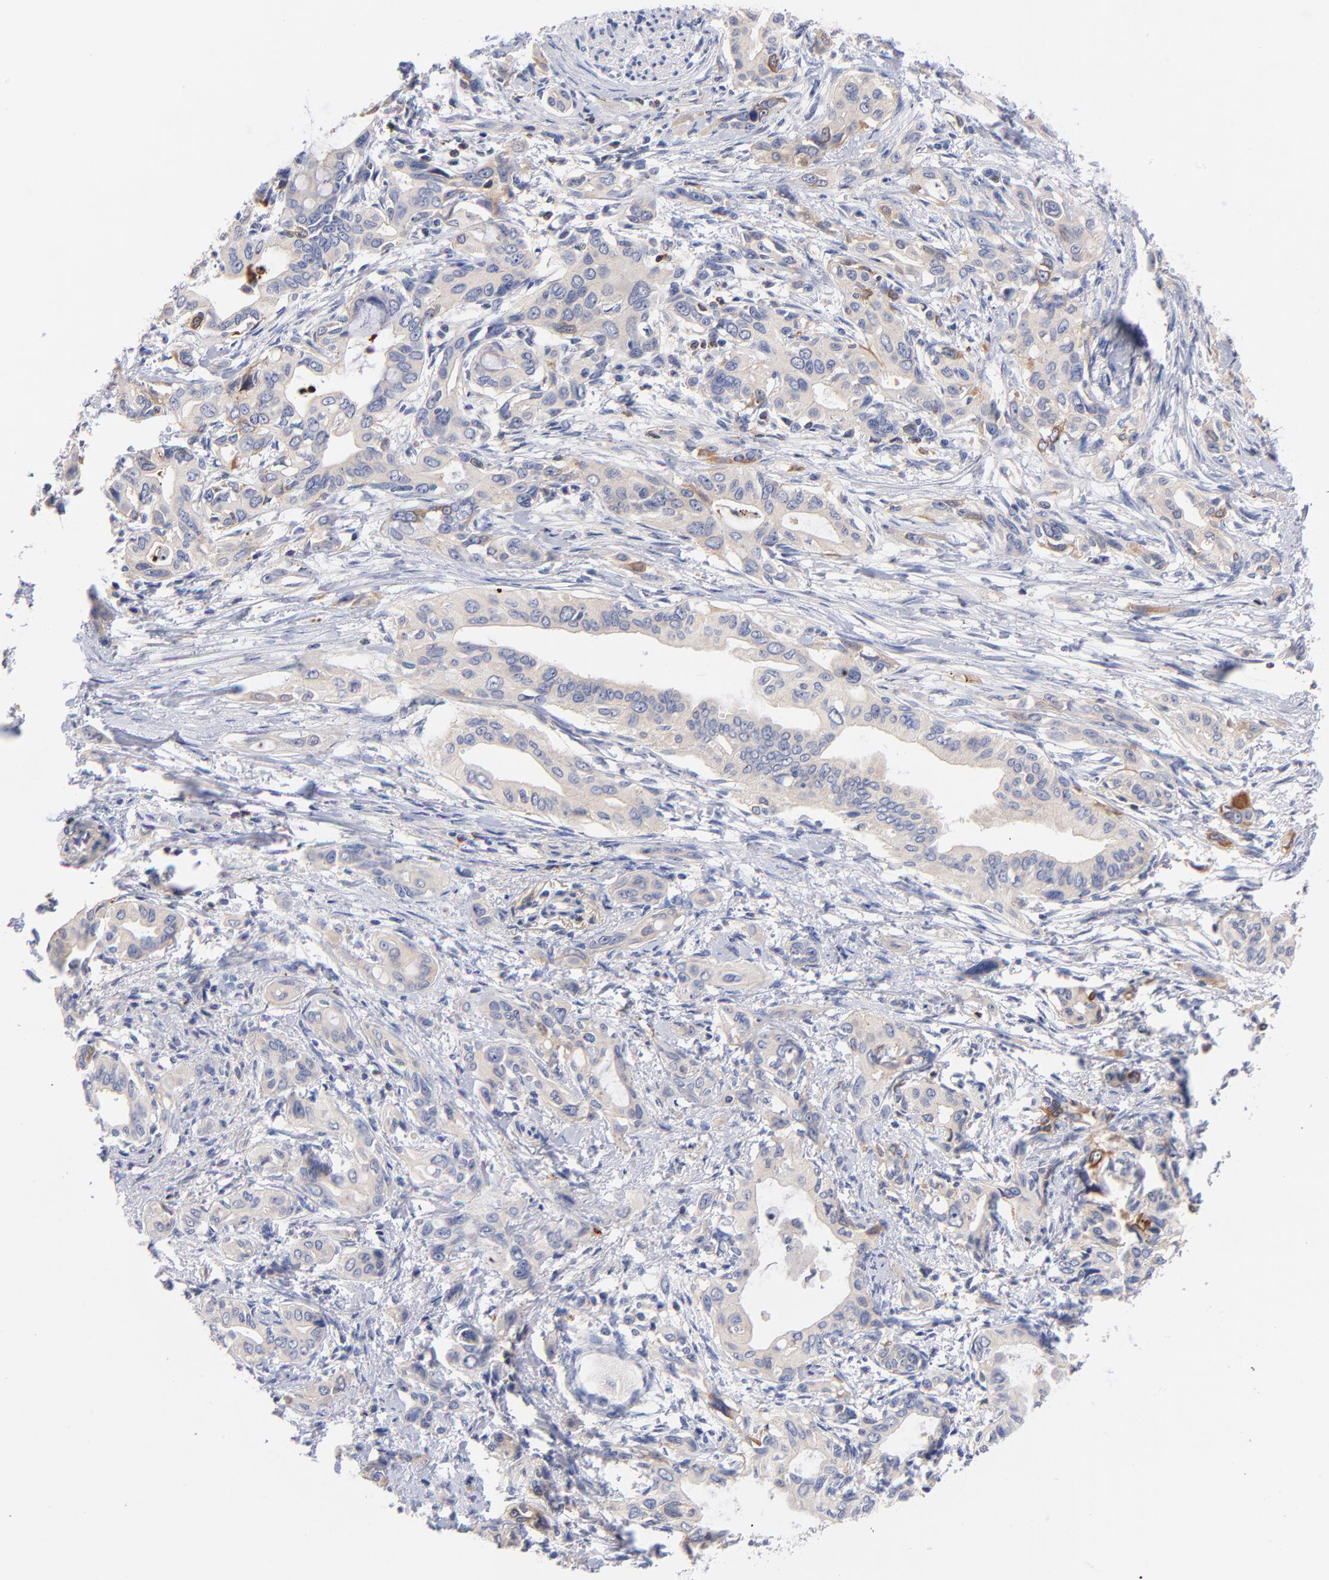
{"staining": {"intensity": "moderate", "quantity": "<25%", "location": "cytoplasmic/membranous"}, "tissue": "pancreatic cancer", "cell_type": "Tumor cells", "image_type": "cancer", "snomed": [{"axis": "morphology", "description": "Adenocarcinoma, NOS"}, {"axis": "topography", "description": "Pancreas"}], "caption": "Immunohistochemical staining of pancreatic adenocarcinoma demonstrates low levels of moderate cytoplasmic/membranous protein staining in approximately <25% of tumor cells. Immunohistochemistry (ihc) stains the protein of interest in brown and the nuclei are stained blue.", "gene": "KREMEN2", "patient": {"sex": "female", "age": 60}}